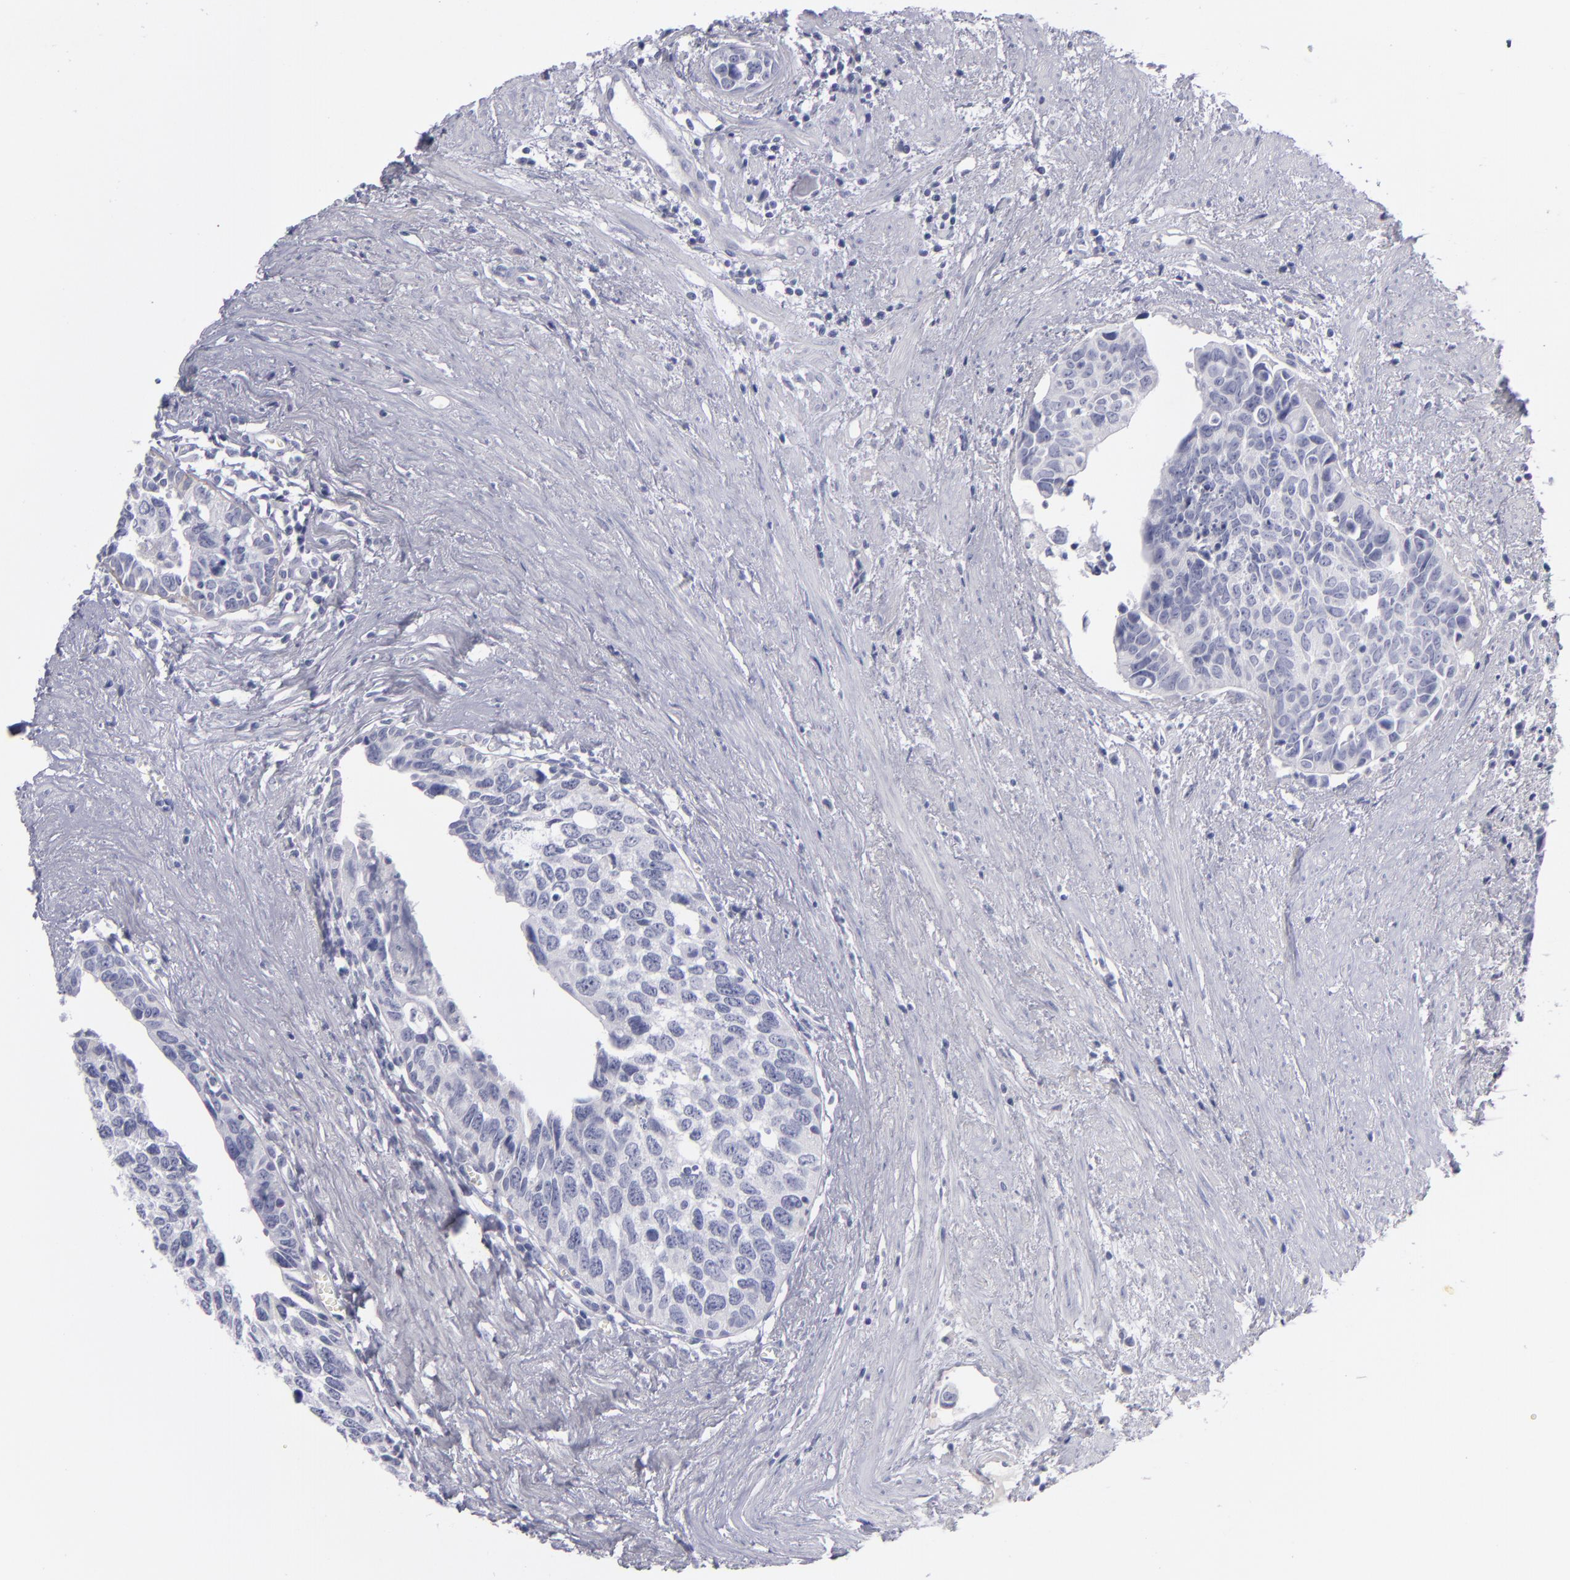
{"staining": {"intensity": "negative", "quantity": "none", "location": "none"}, "tissue": "urothelial cancer", "cell_type": "Tumor cells", "image_type": "cancer", "snomed": [{"axis": "morphology", "description": "Urothelial carcinoma, High grade"}, {"axis": "topography", "description": "Urinary bladder"}], "caption": "The micrograph demonstrates no significant staining in tumor cells of urothelial carcinoma (high-grade).", "gene": "ITGB4", "patient": {"sex": "male", "age": 81}}